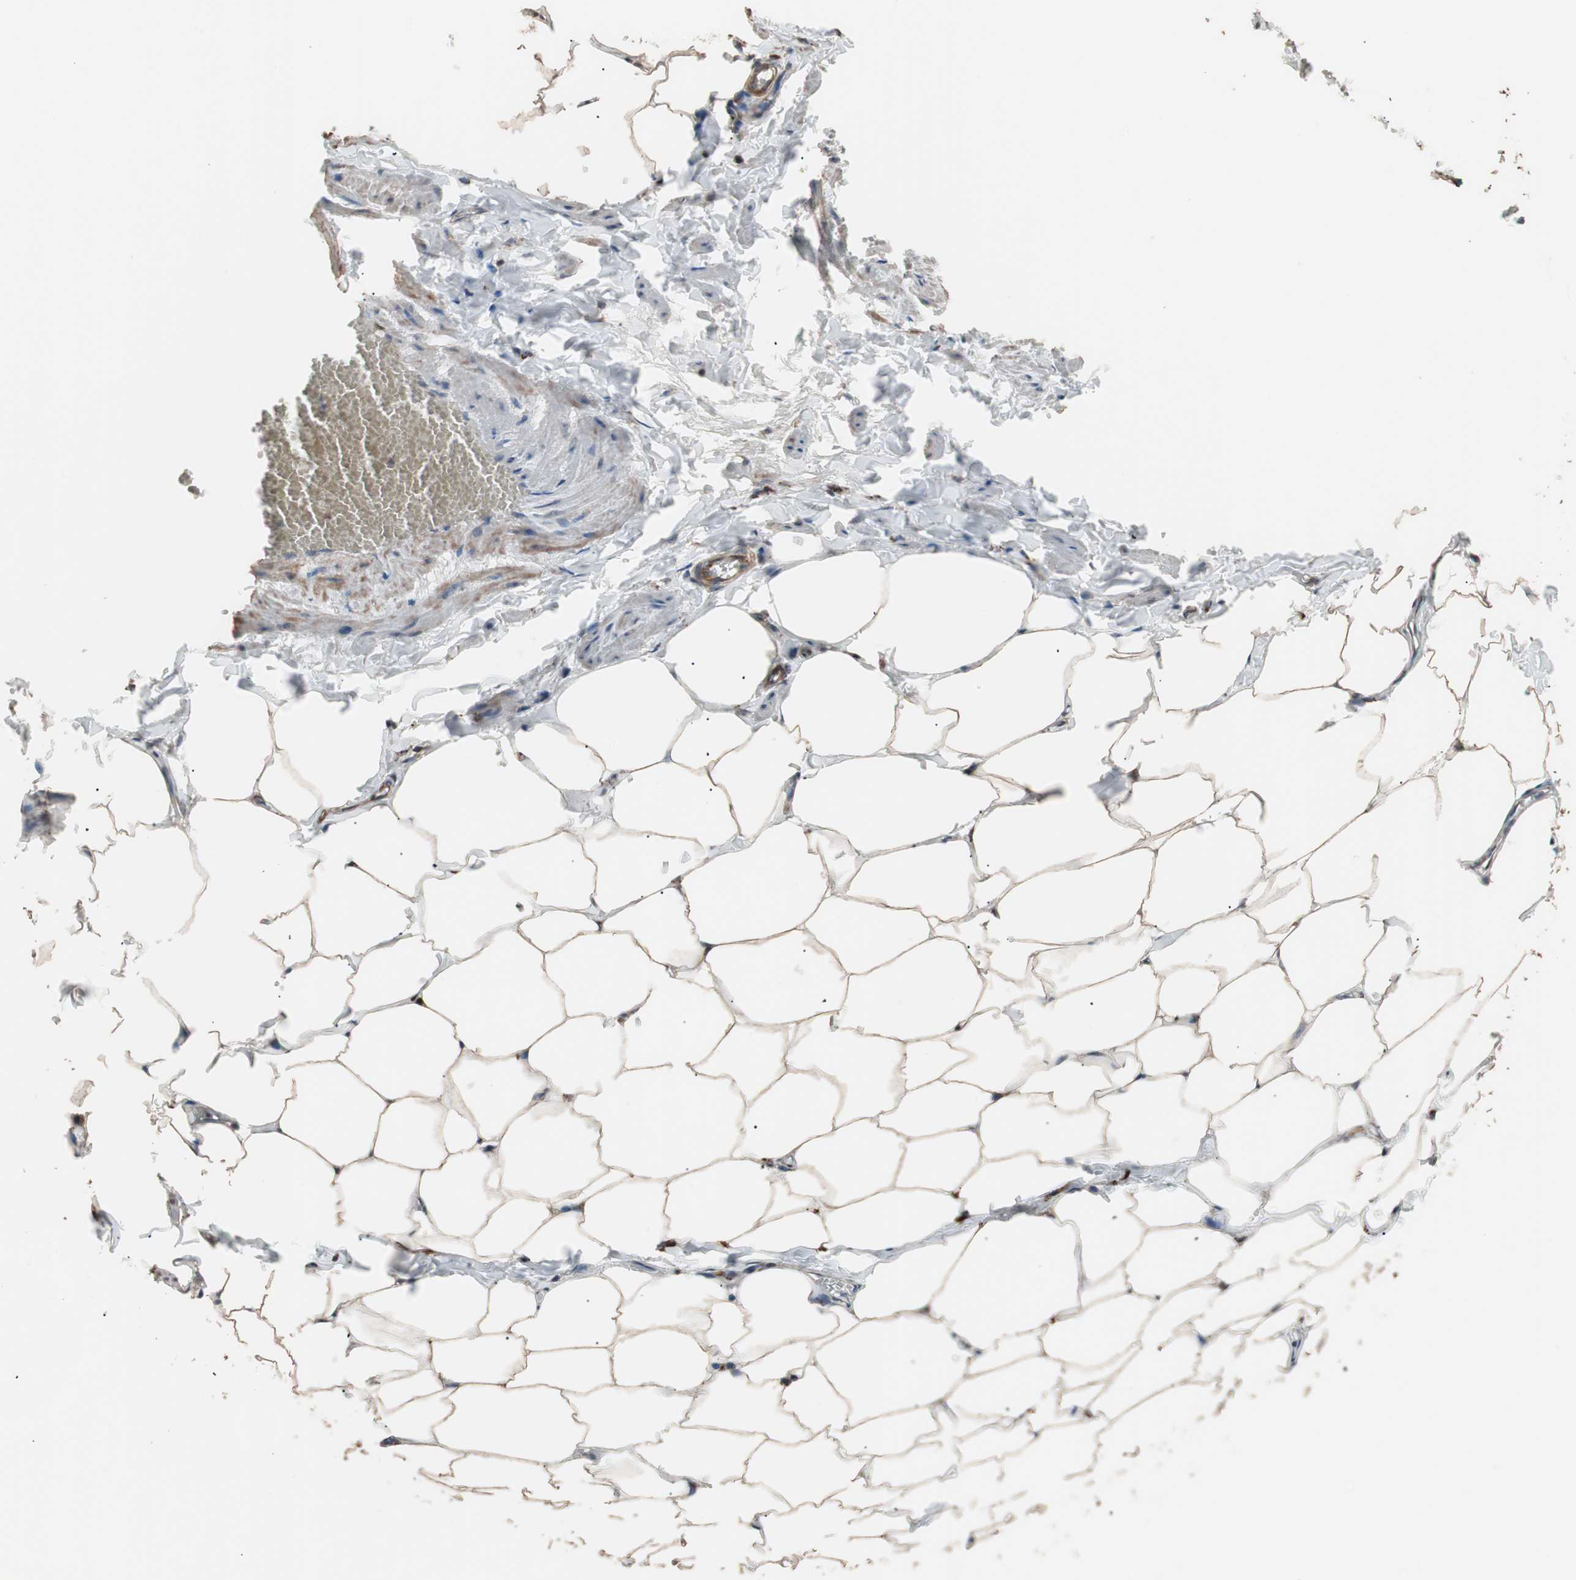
{"staining": {"intensity": "moderate", "quantity": ">75%", "location": "cytoplasmic/membranous"}, "tissue": "adipose tissue", "cell_type": "Adipocytes", "image_type": "normal", "snomed": [{"axis": "morphology", "description": "Normal tissue, NOS"}, {"axis": "topography", "description": "Vascular tissue"}], "caption": "DAB immunohistochemical staining of normal adipose tissue displays moderate cytoplasmic/membranous protein staining in about >75% of adipocytes. The protein of interest is shown in brown color, while the nuclei are stained blue.", "gene": "CCT3", "patient": {"sex": "male", "age": 41}}